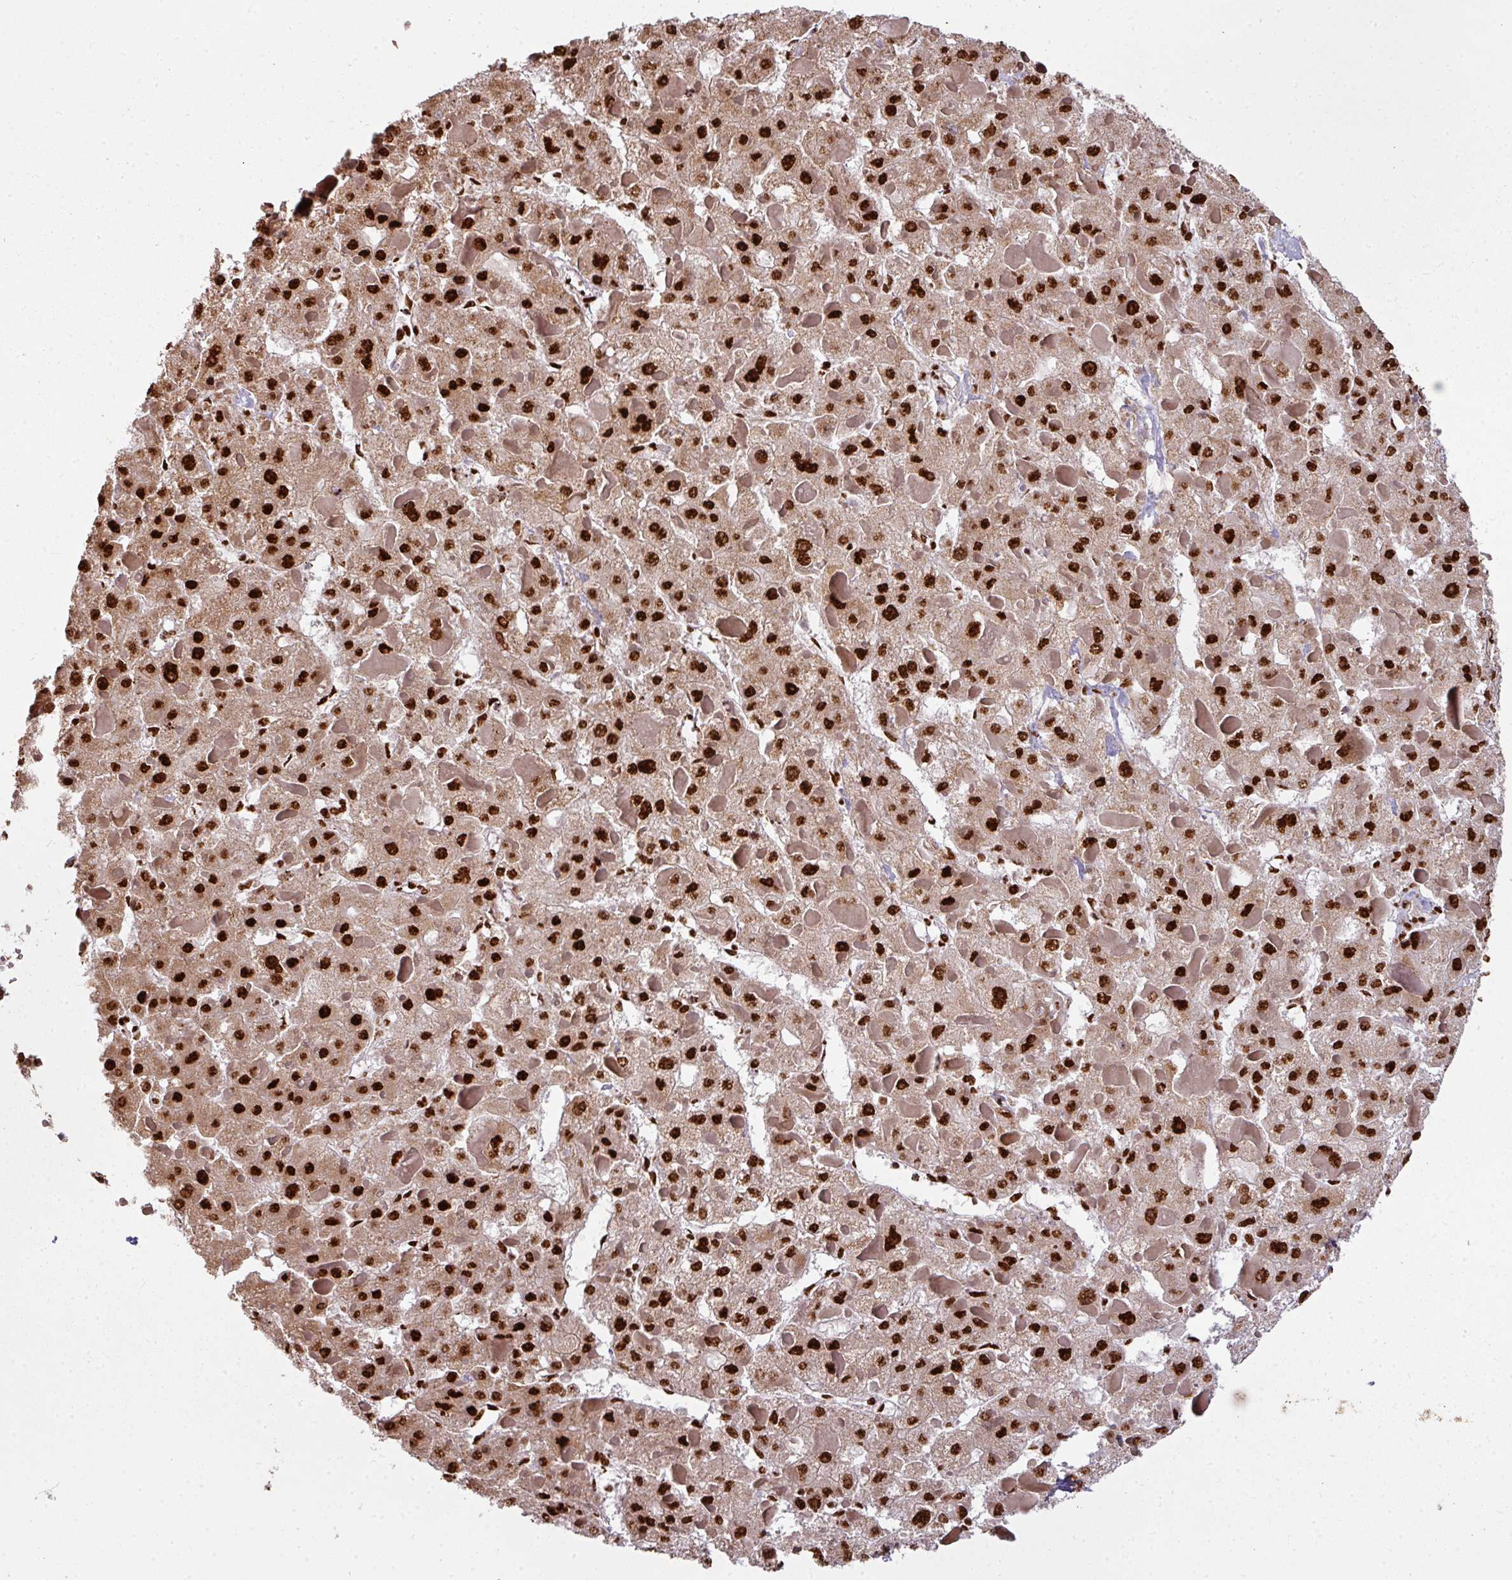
{"staining": {"intensity": "strong", "quantity": ">75%", "location": "nuclear"}, "tissue": "liver cancer", "cell_type": "Tumor cells", "image_type": "cancer", "snomed": [{"axis": "morphology", "description": "Carcinoma, Hepatocellular, NOS"}, {"axis": "topography", "description": "Liver"}], "caption": "This is an image of IHC staining of liver cancer (hepatocellular carcinoma), which shows strong expression in the nuclear of tumor cells.", "gene": "SIK3", "patient": {"sex": "female", "age": 73}}